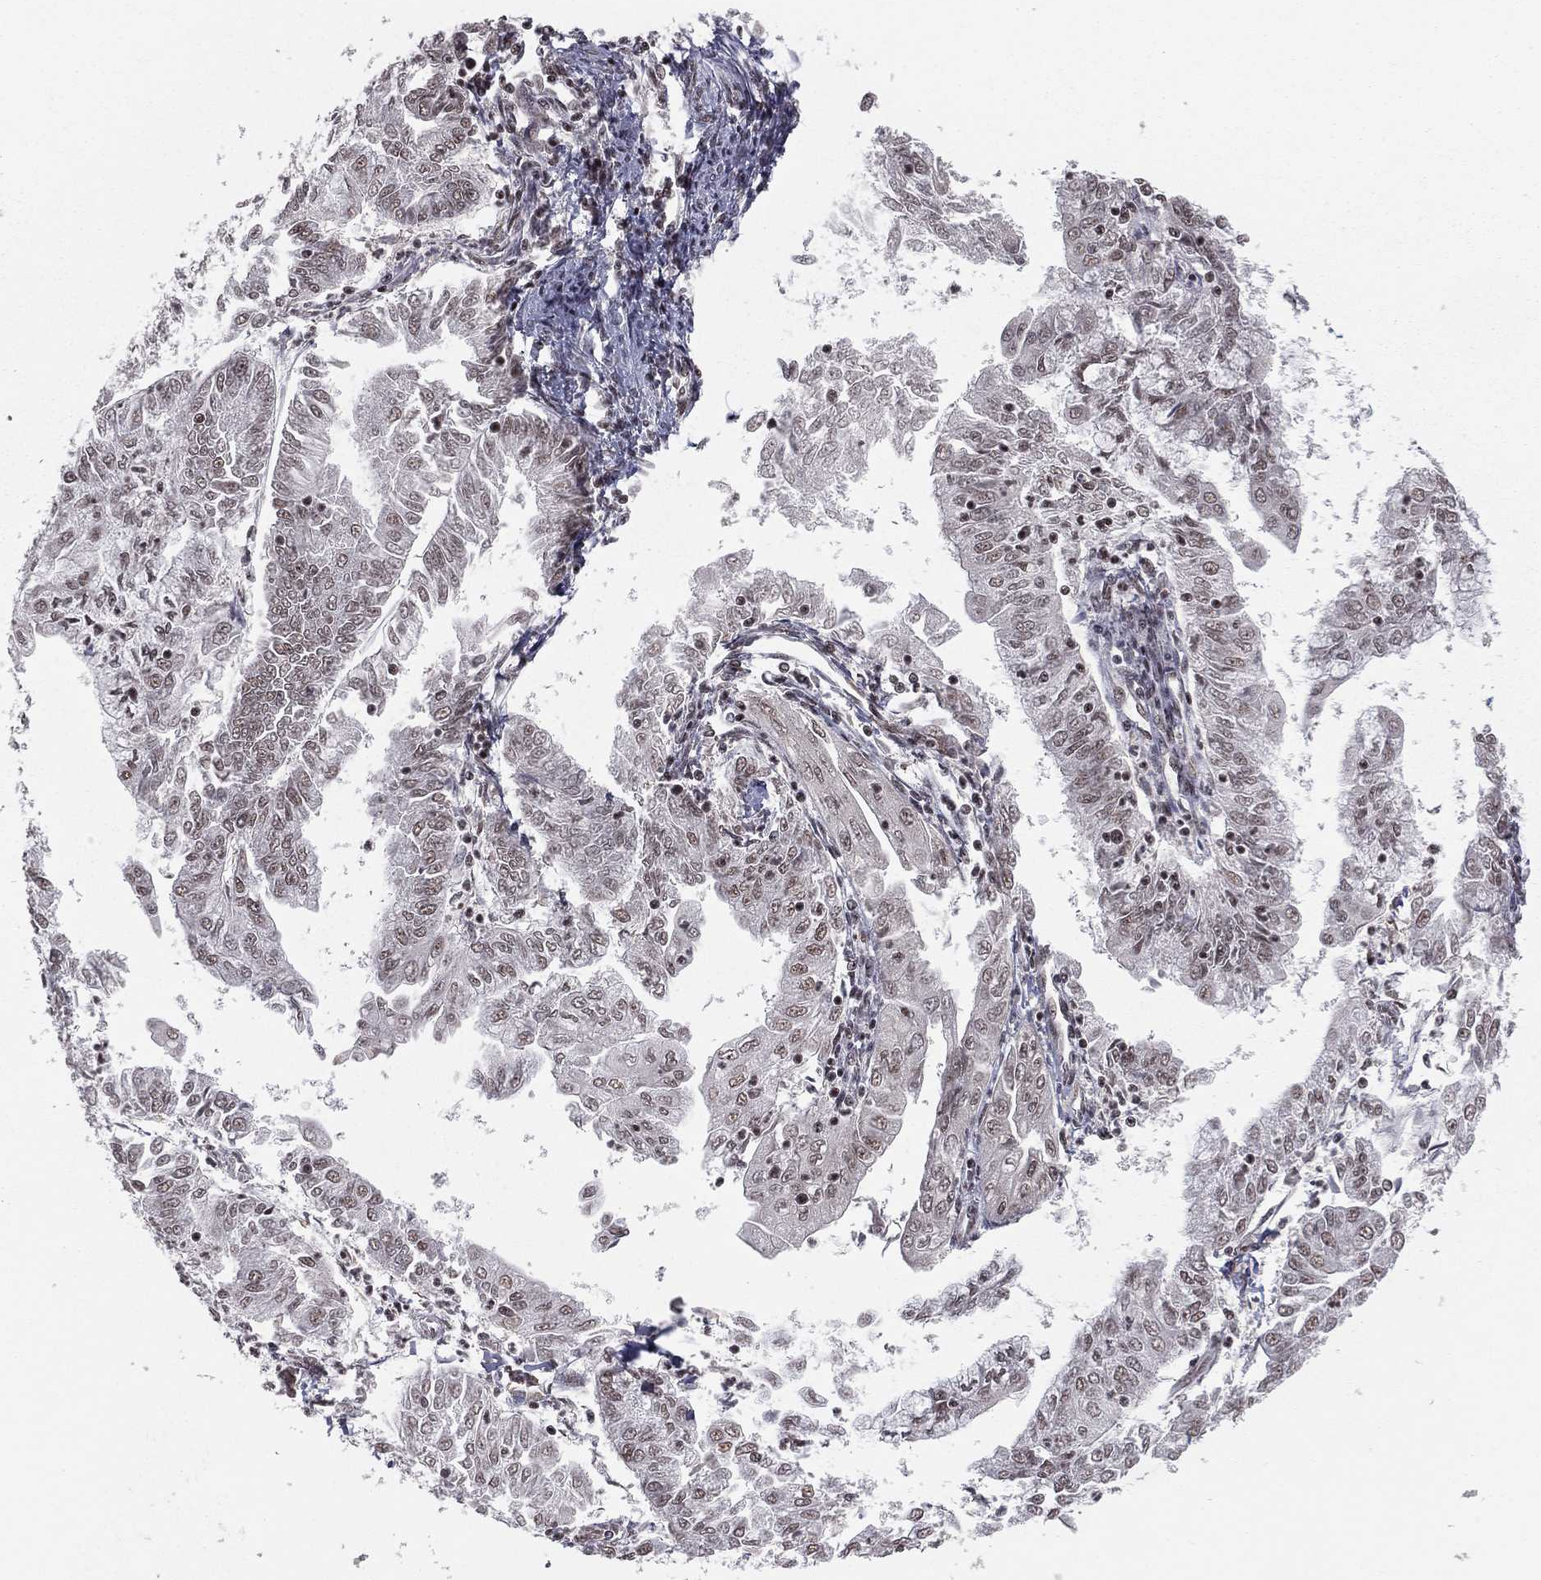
{"staining": {"intensity": "negative", "quantity": "none", "location": "none"}, "tissue": "endometrial cancer", "cell_type": "Tumor cells", "image_type": "cancer", "snomed": [{"axis": "morphology", "description": "Adenocarcinoma, NOS"}, {"axis": "topography", "description": "Endometrium"}], "caption": "This is a micrograph of immunohistochemistry (IHC) staining of endometrial adenocarcinoma, which shows no expression in tumor cells.", "gene": "NFYB", "patient": {"sex": "female", "age": 56}}